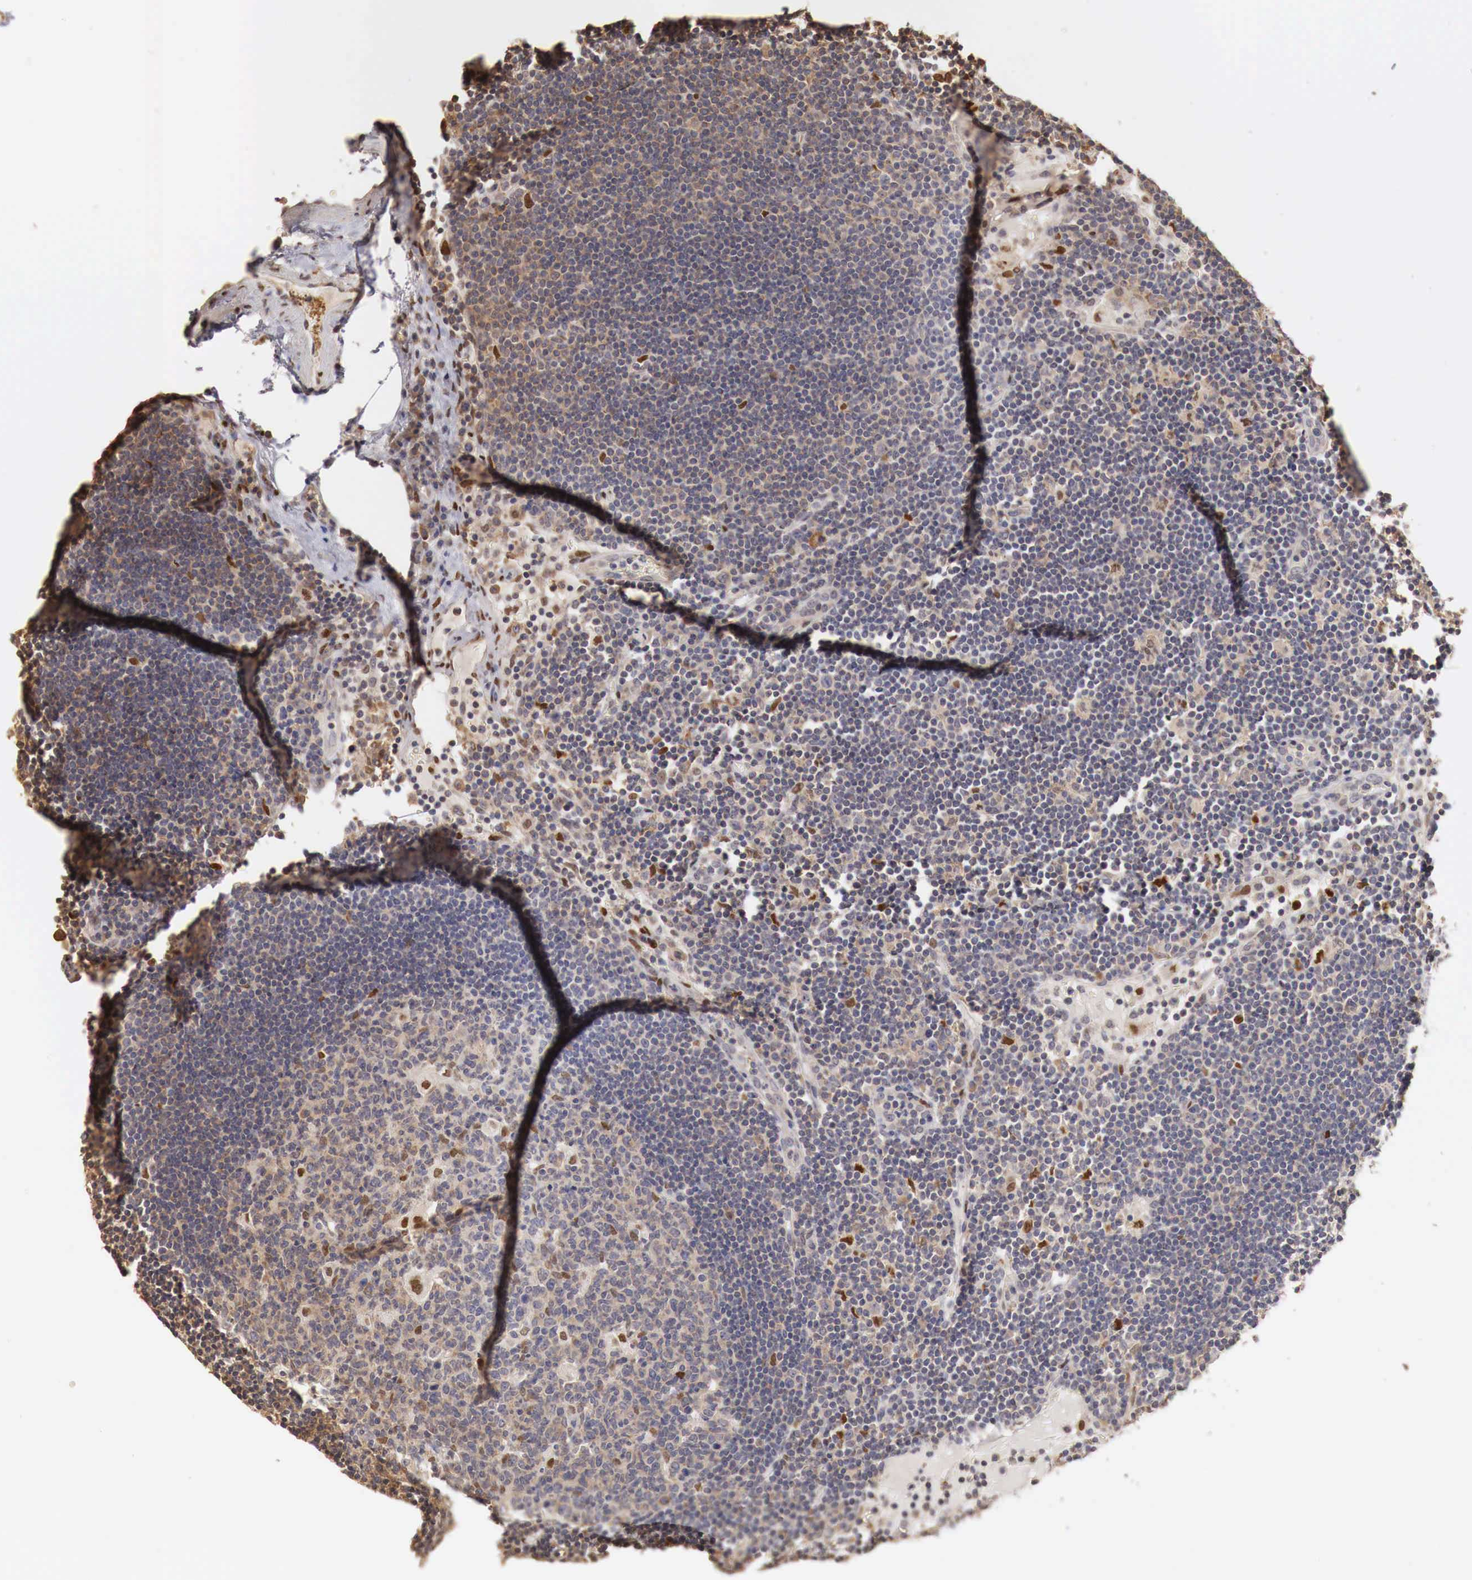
{"staining": {"intensity": "moderate", "quantity": "<25%", "location": "nuclear"}, "tissue": "lymph node", "cell_type": "Germinal center cells", "image_type": "normal", "snomed": [{"axis": "morphology", "description": "Normal tissue, NOS"}, {"axis": "topography", "description": "Lymph node"}], "caption": "A low amount of moderate nuclear positivity is present in approximately <25% of germinal center cells in unremarkable lymph node.", "gene": "KHDRBS2", "patient": {"sex": "male", "age": 54}}